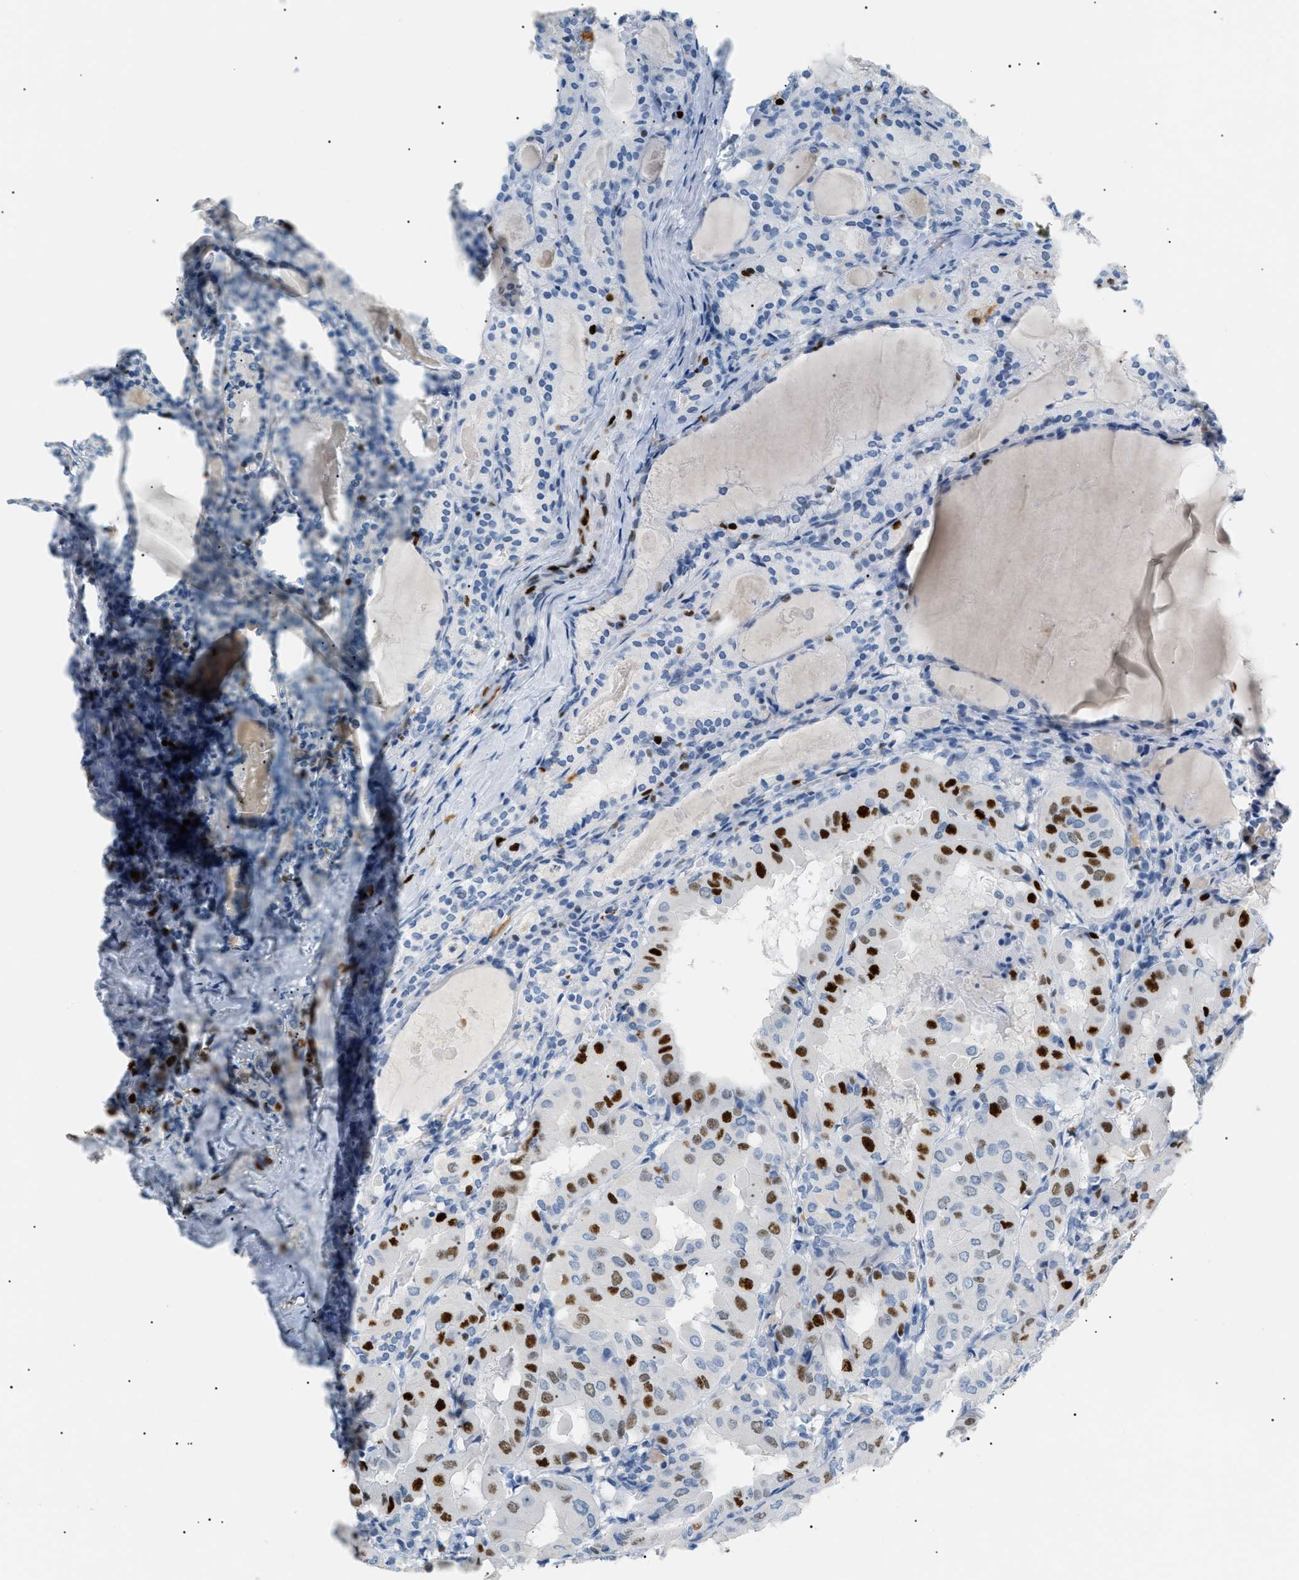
{"staining": {"intensity": "strong", "quantity": "25%-75%", "location": "nuclear"}, "tissue": "thyroid cancer", "cell_type": "Tumor cells", "image_type": "cancer", "snomed": [{"axis": "morphology", "description": "Papillary adenocarcinoma, NOS"}, {"axis": "topography", "description": "Thyroid gland"}], "caption": "This is an image of immunohistochemistry staining of thyroid papillary adenocarcinoma, which shows strong positivity in the nuclear of tumor cells.", "gene": "MCM7", "patient": {"sex": "female", "age": 42}}